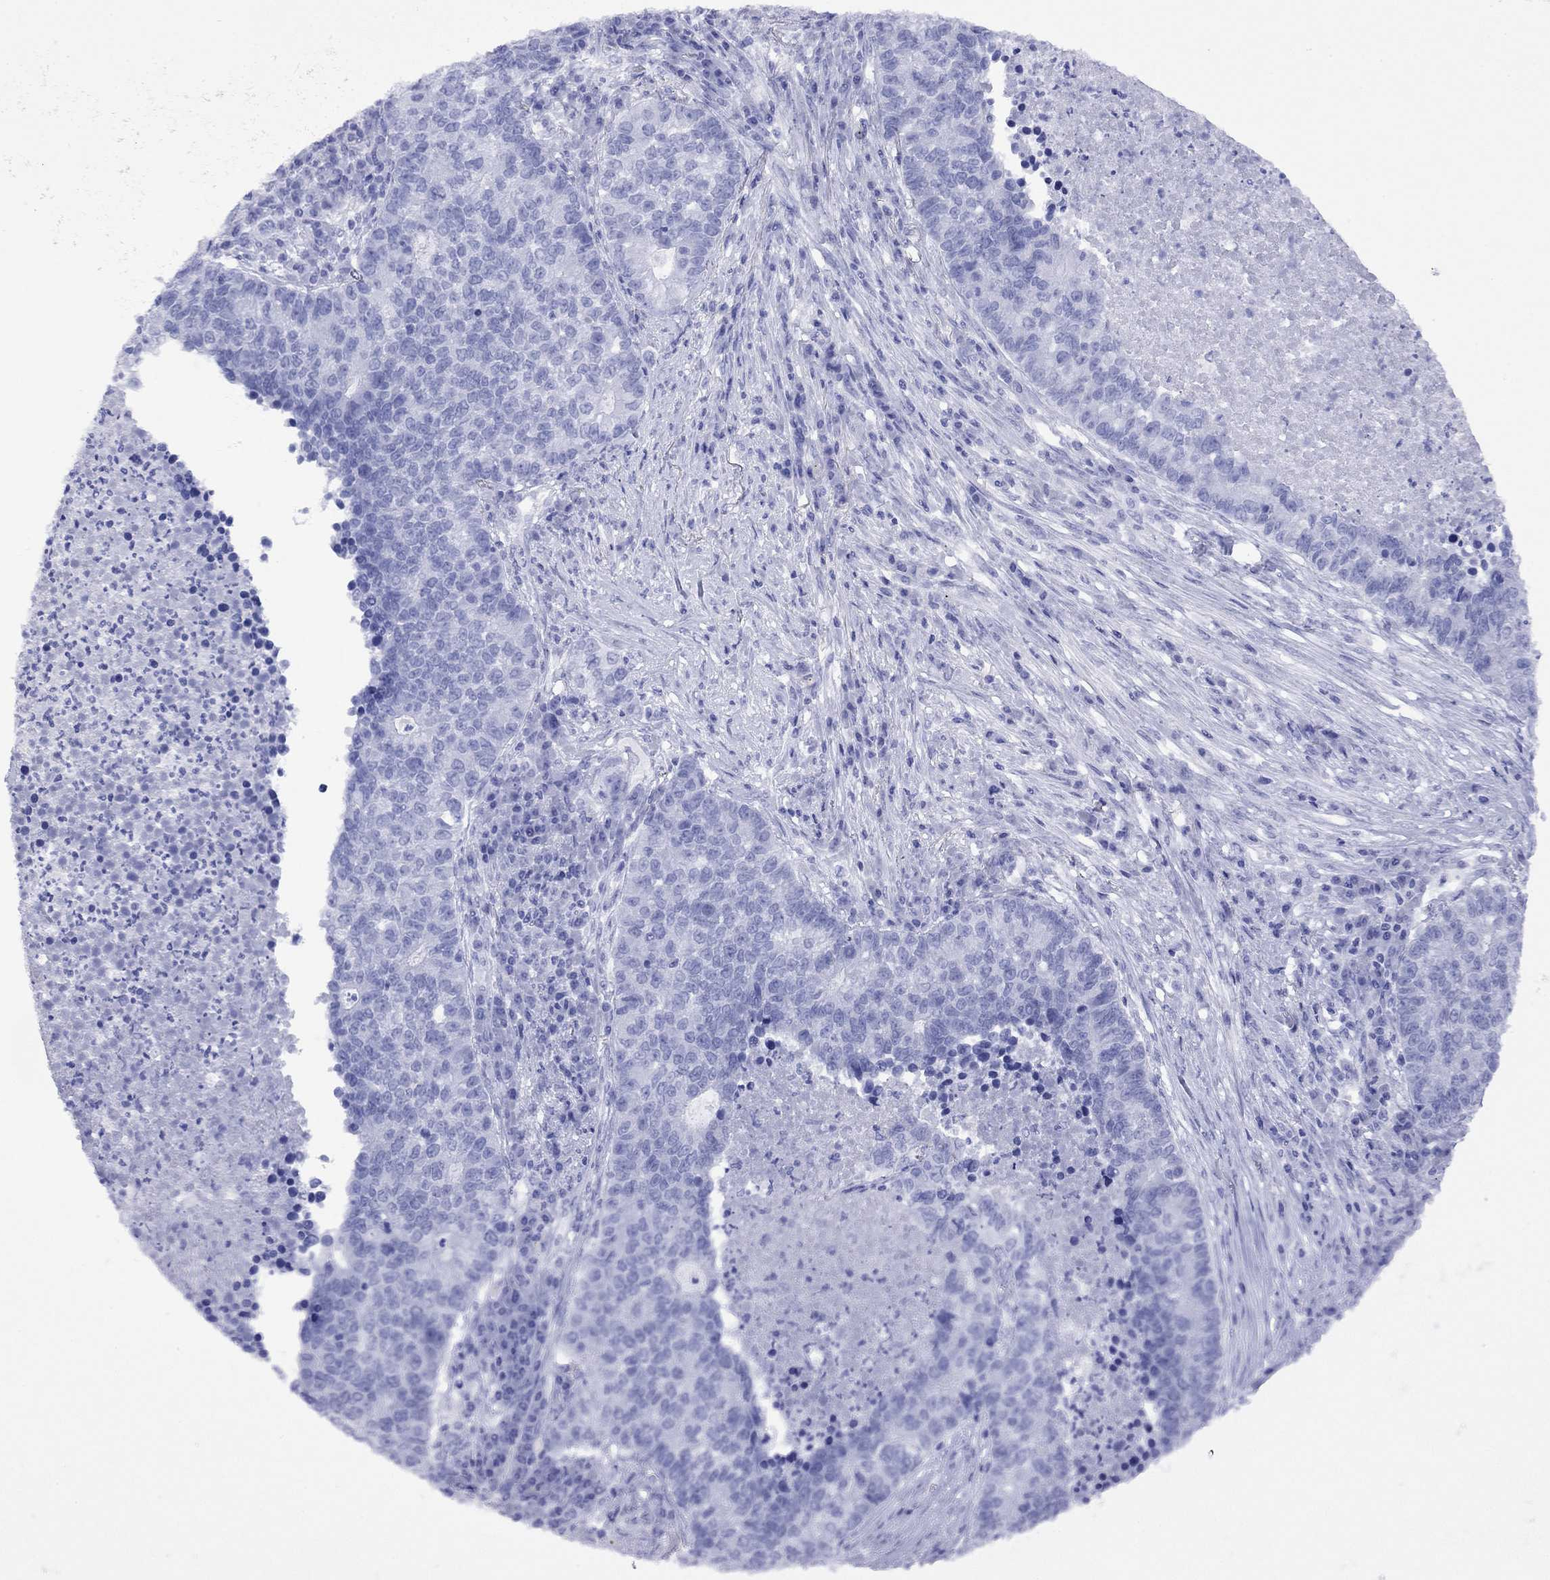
{"staining": {"intensity": "negative", "quantity": "none", "location": "none"}, "tissue": "lung cancer", "cell_type": "Tumor cells", "image_type": "cancer", "snomed": [{"axis": "morphology", "description": "Adenocarcinoma, NOS"}, {"axis": "topography", "description": "Lung"}], "caption": "The immunohistochemistry (IHC) histopathology image has no significant staining in tumor cells of lung cancer (adenocarcinoma) tissue.", "gene": "FIGLA", "patient": {"sex": "male", "age": 57}}